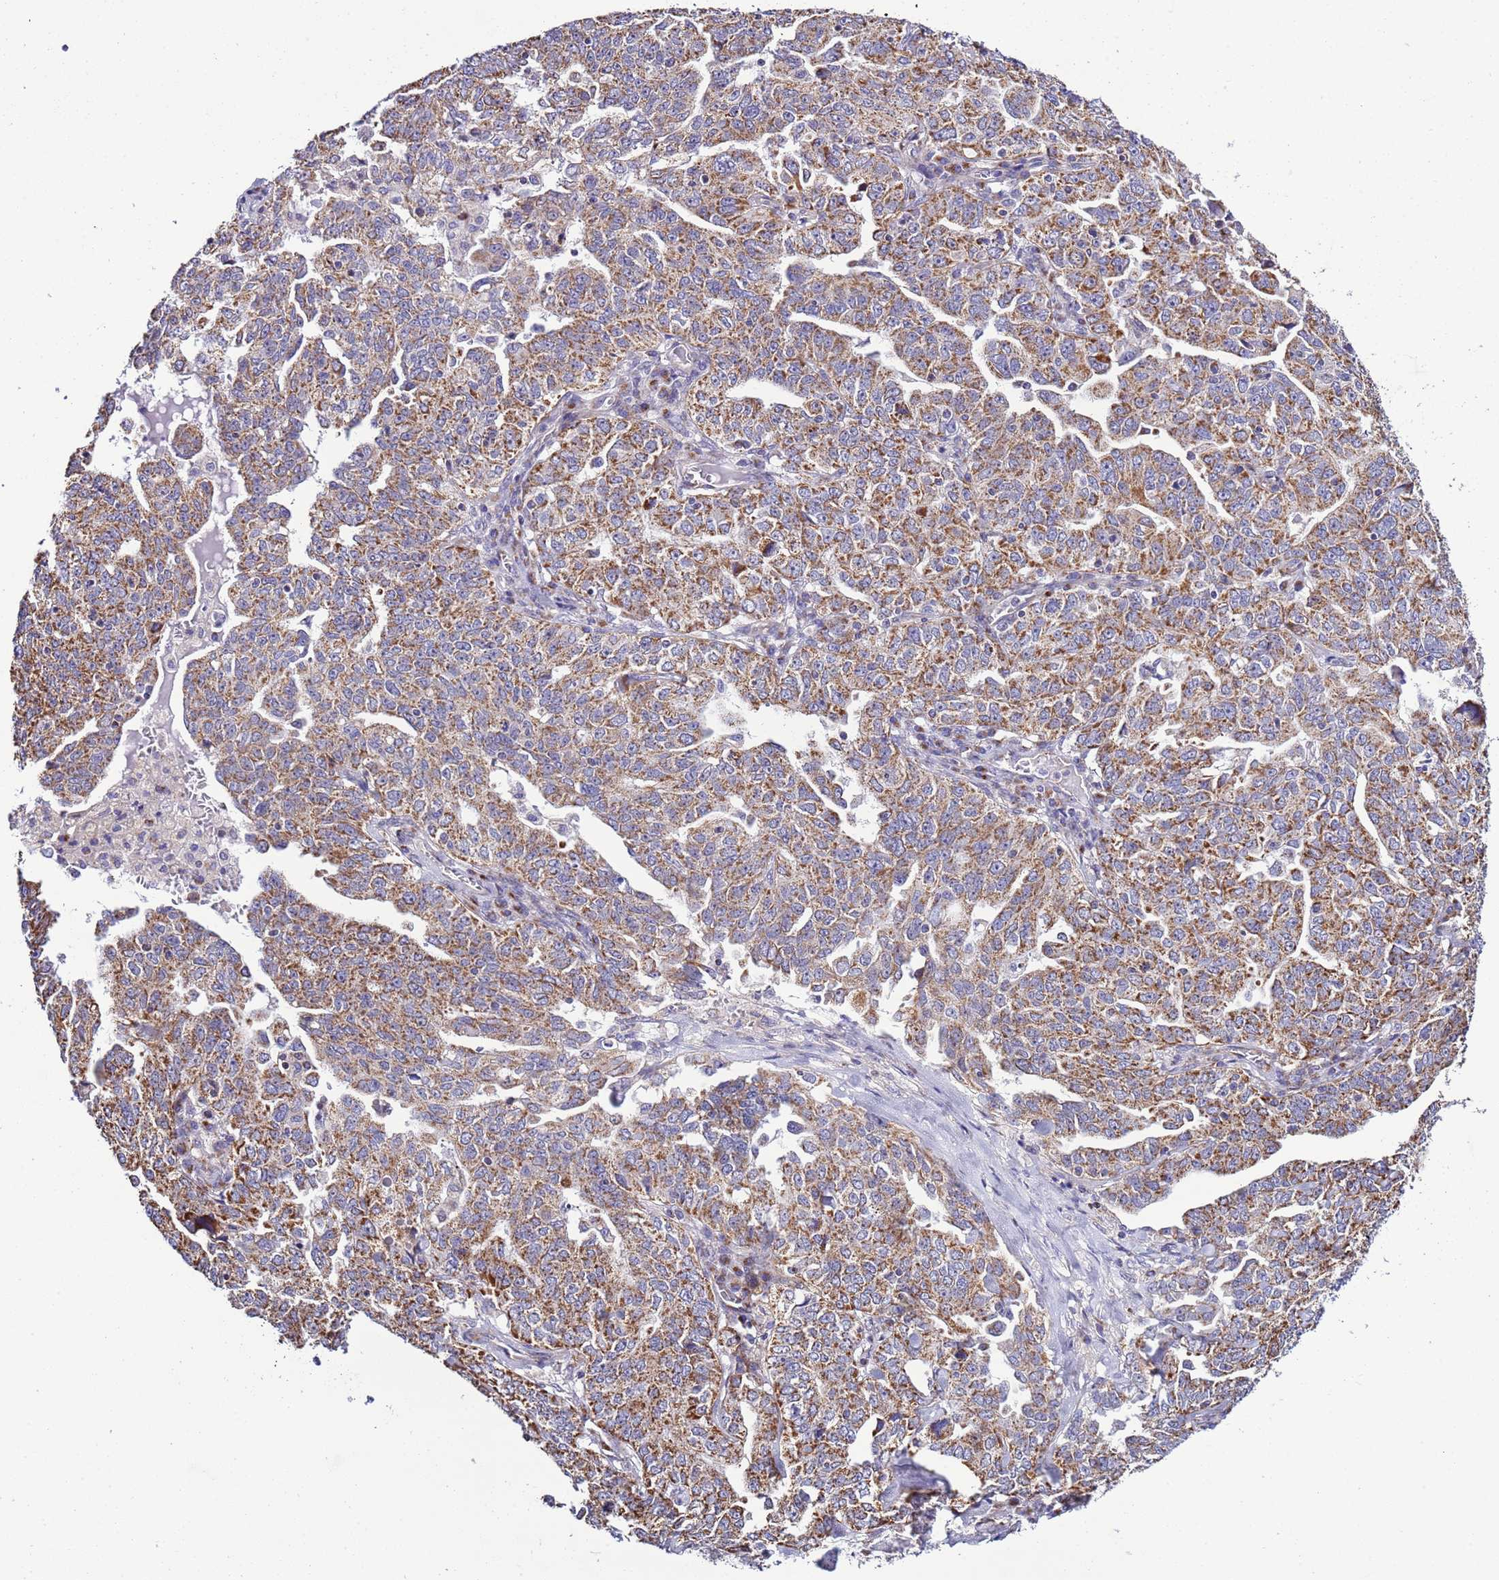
{"staining": {"intensity": "moderate", "quantity": ">75%", "location": "cytoplasmic/membranous"}, "tissue": "ovarian cancer", "cell_type": "Tumor cells", "image_type": "cancer", "snomed": [{"axis": "morphology", "description": "Carcinoma, endometroid"}, {"axis": "topography", "description": "Ovary"}], "caption": "This micrograph reveals IHC staining of ovarian endometroid carcinoma, with medium moderate cytoplasmic/membranous positivity in about >75% of tumor cells.", "gene": "AHI1", "patient": {"sex": "female", "age": 62}}